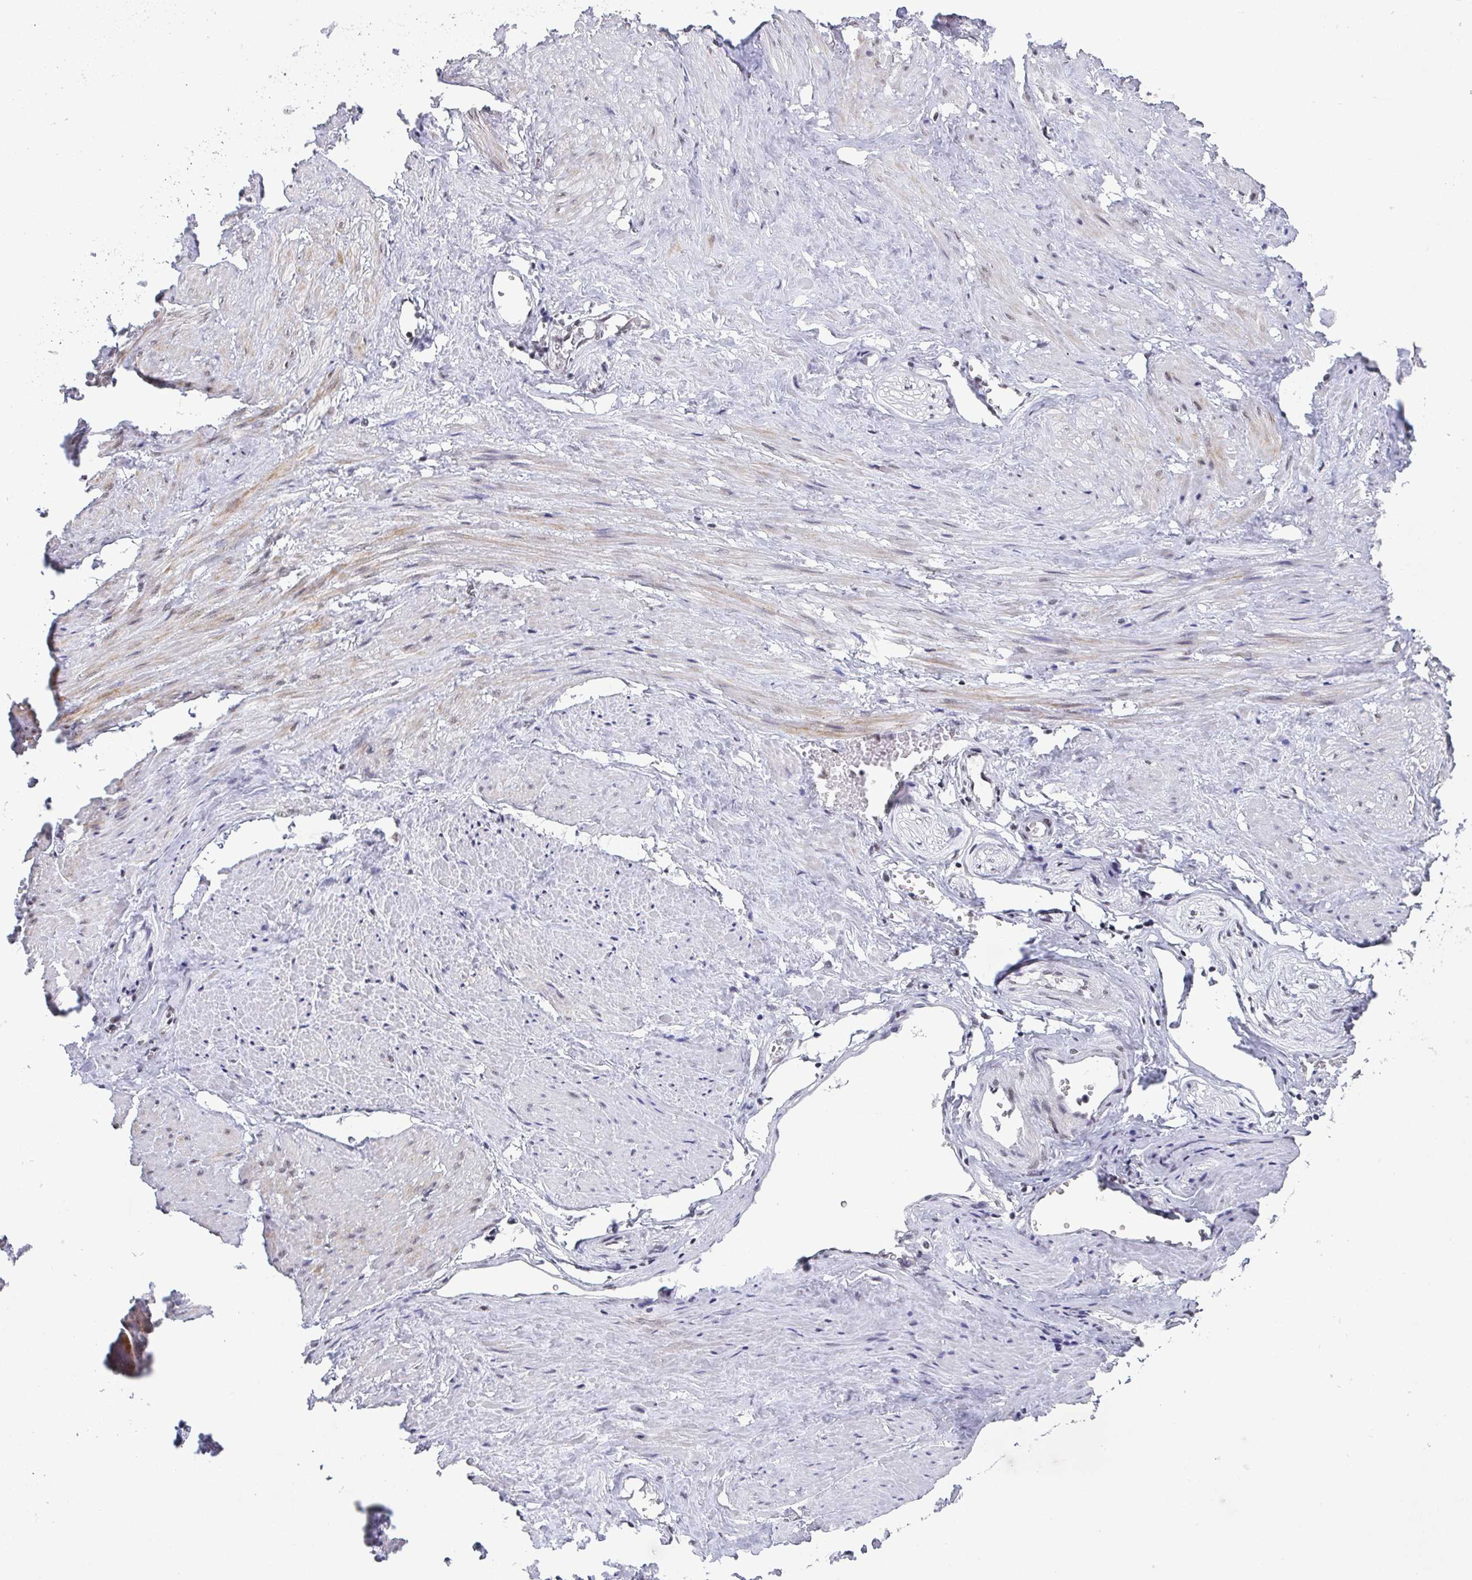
{"staining": {"intensity": "negative", "quantity": "none", "location": "none"}, "tissue": "adipose tissue", "cell_type": "Adipocytes", "image_type": "normal", "snomed": [{"axis": "morphology", "description": "Normal tissue, NOS"}, {"axis": "topography", "description": "Prostate"}, {"axis": "topography", "description": "Peripheral nerve tissue"}], "caption": "Adipocytes show no significant staining in benign adipose tissue. (Brightfield microscopy of DAB (3,3'-diaminobenzidine) immunohistochemistry (IHC) at high magnification).", "gene": "CTCF", "patient": {"sex": "male", "age": 55}}